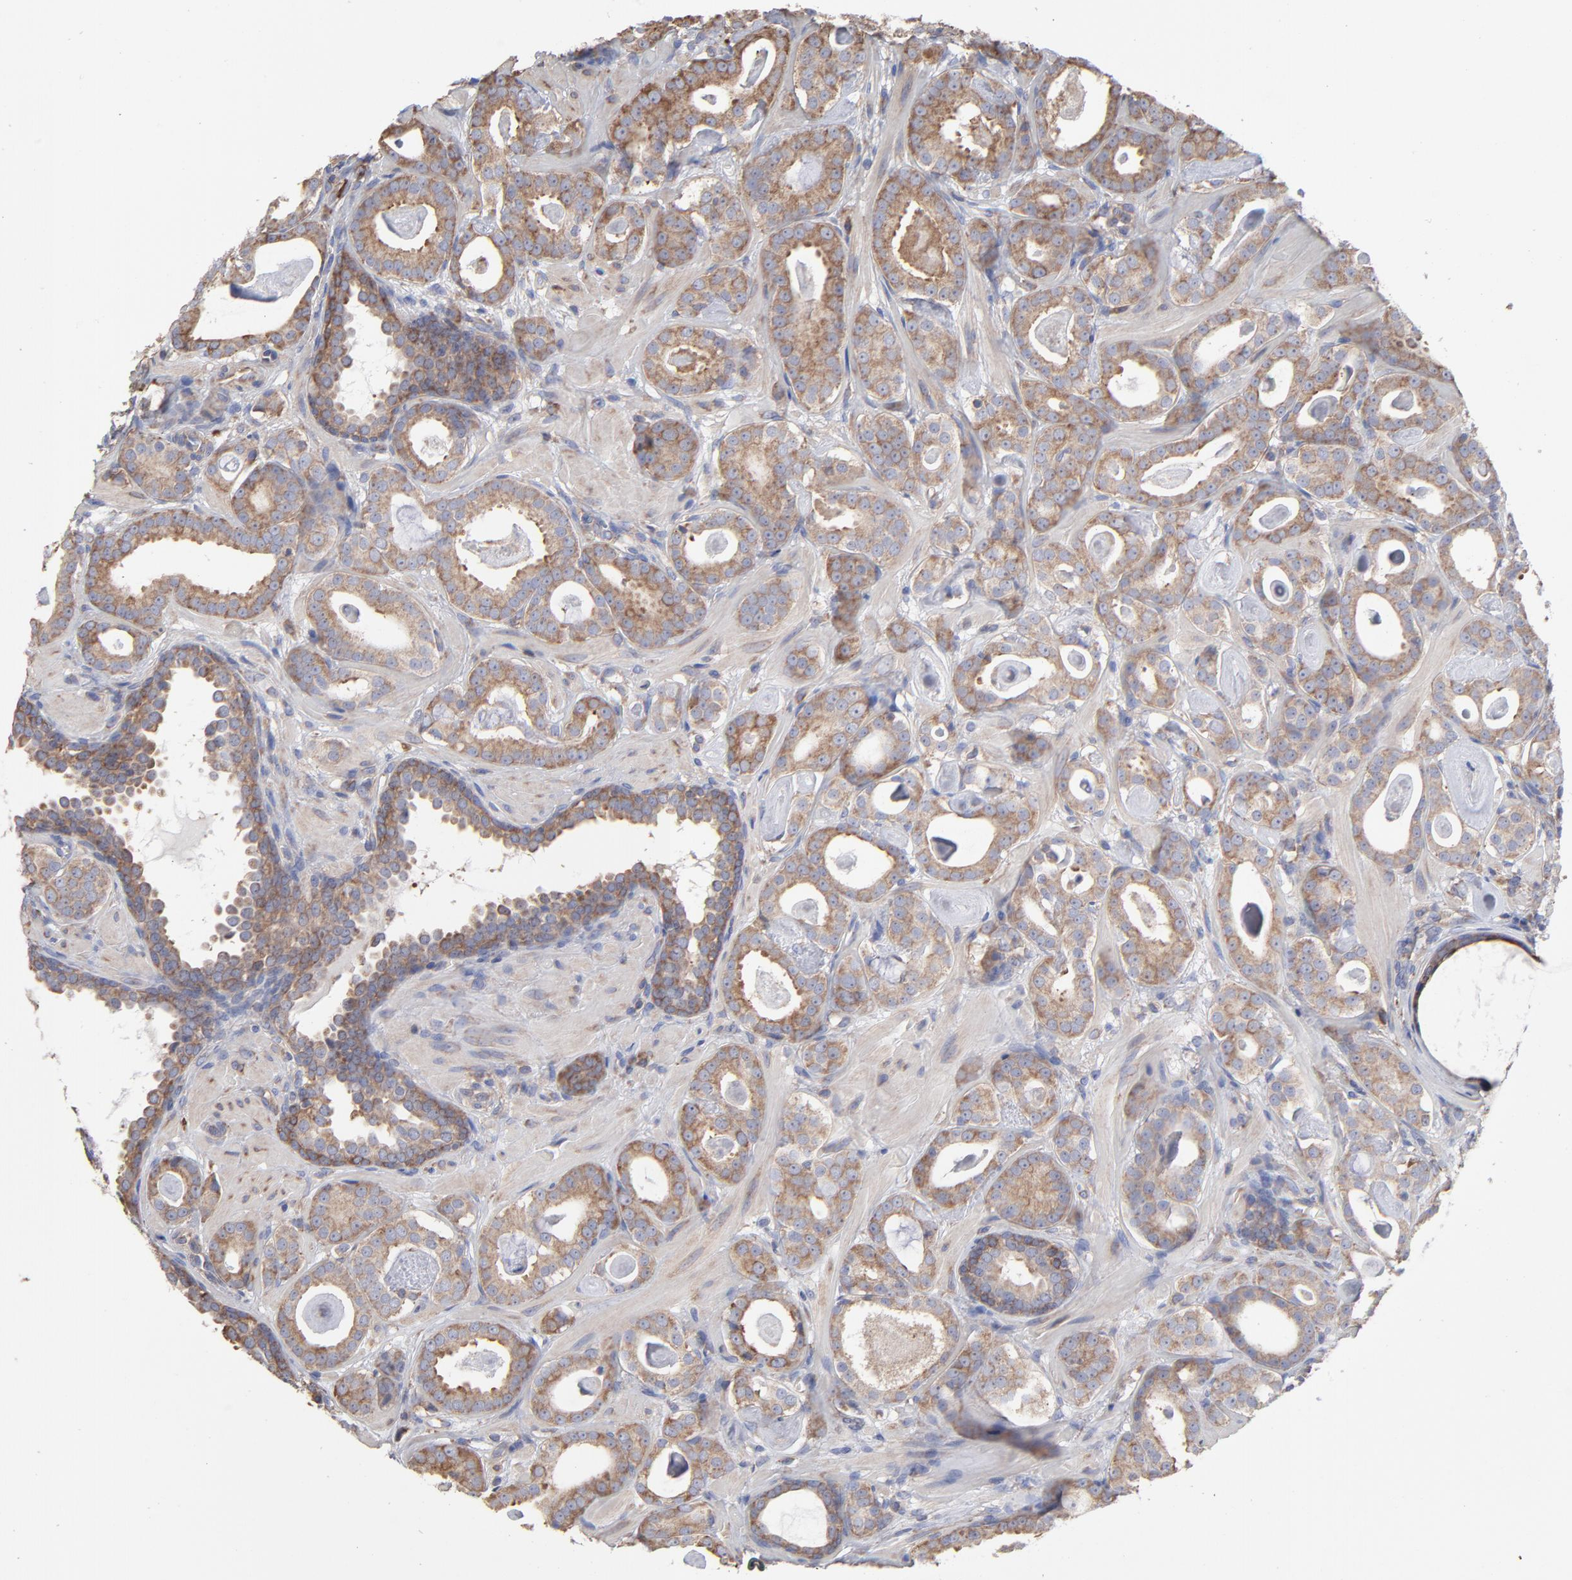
{"staining": {"intensity": "moderate", "quantity": ">75%", "location": "cytoplasmic/membranous"}, "tissue": "prostate cancer", "cell_type": "Tumor cells", "image_type": "cancer", "snomed": [{"axis": "morphology", "description": "Adenocarcinoma, Low grade"}, {"axis": "topography", "description": "Prostate"}], "caption": "Immunohistochemical staining of low-grade adenocarcinoma (prostate) shows medium levels of moderate cytoplasmic/membranous positivity in about >75% of tumor cells.", "gene": "RPL3", "patient": {"sex": "male", "age": 57}}